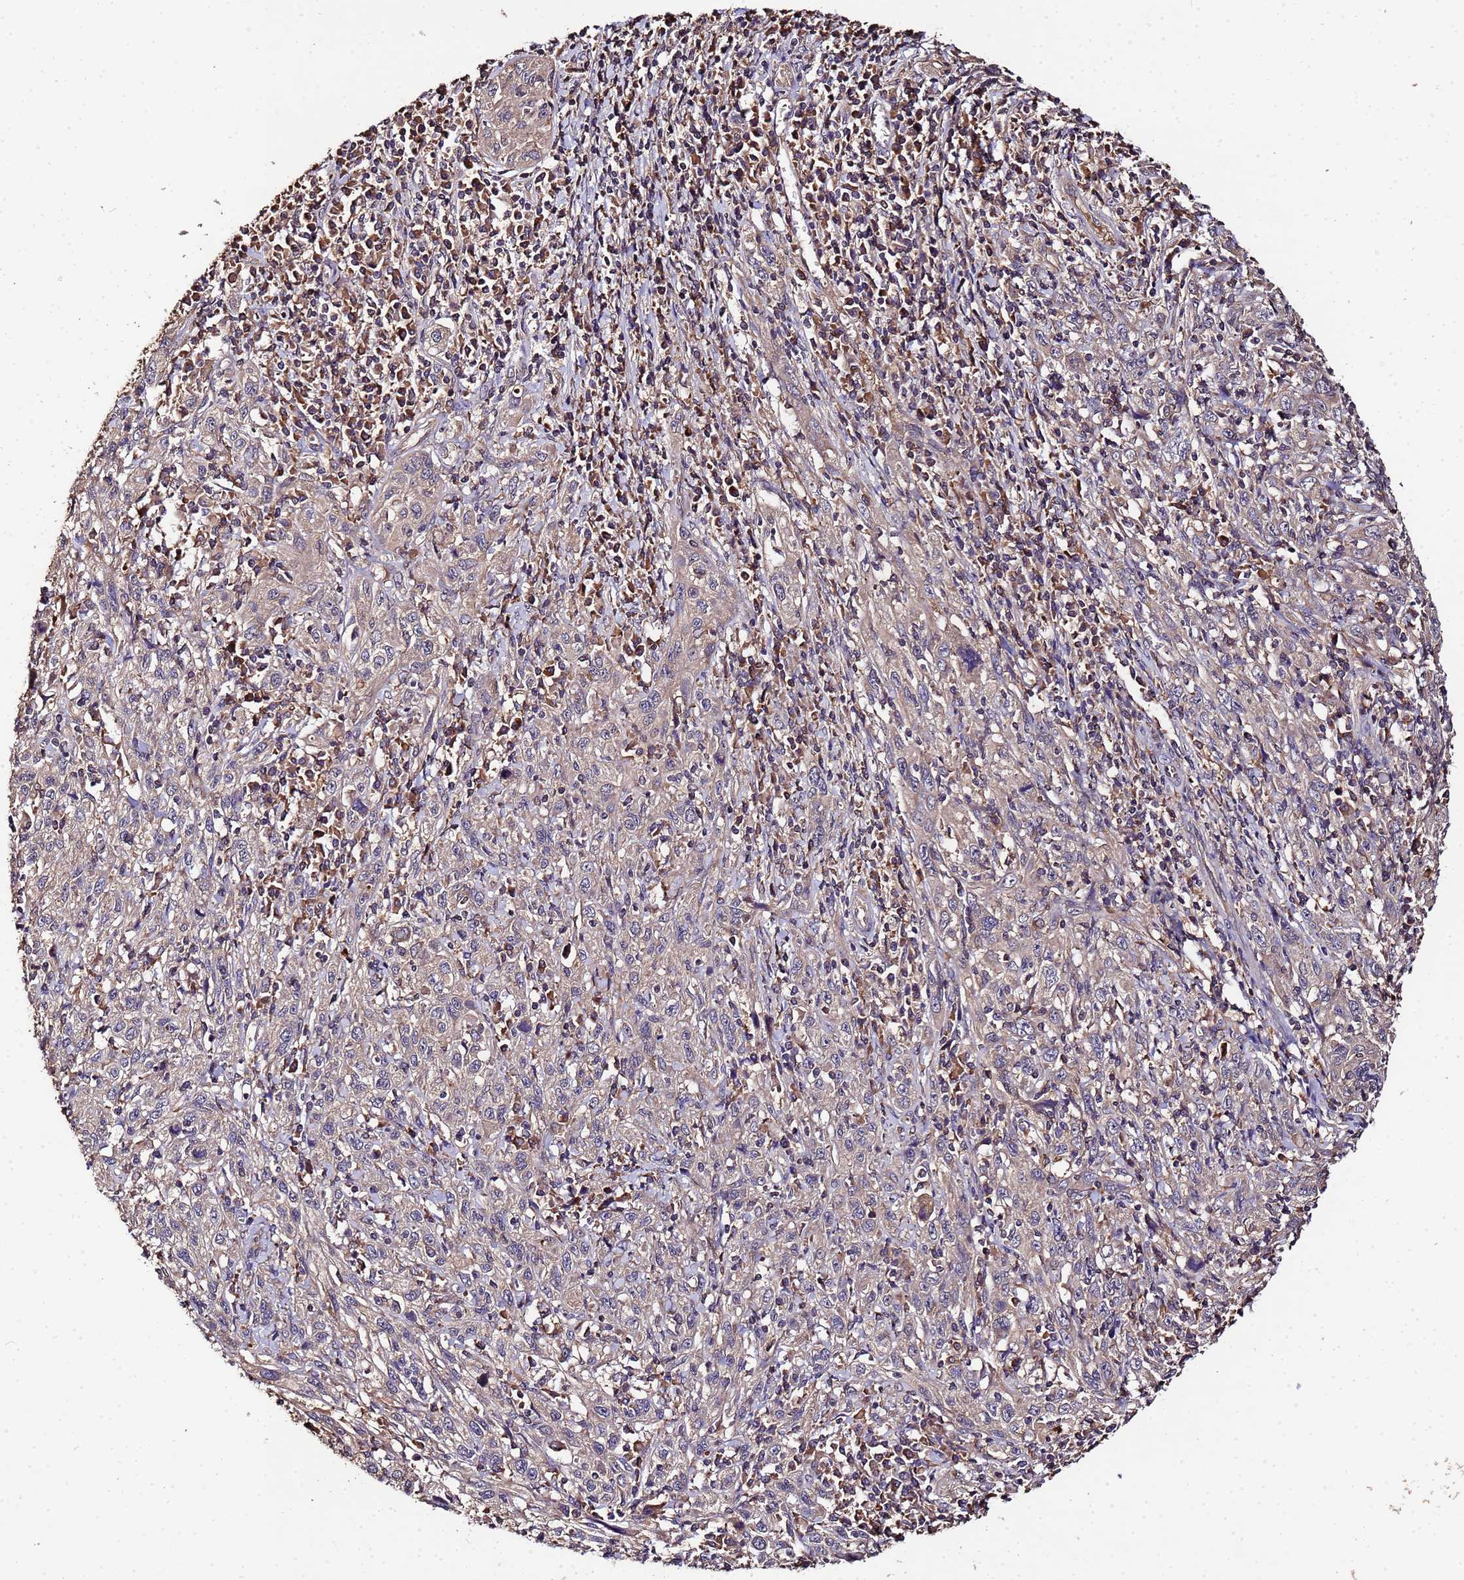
{"staining": {"intensity": "negative", "quantity": "none", "location": "none"}, "tissue": "cervical cancer", "cell_type": "Tumor cells", "image_type": "cancer", "snomed": [{"axis": "morphology", "description": "Squamous cell carcinoma, NOS"}, {"axis": "topography", "description": "Cervix"}], "caption": "Human cervical squamous cell carcinoma stained for a protein using immunohistochemistry shows no positivity in tumor cells.", "gene": "MTERF1", "patient": {"sex": "female", "age": 46}}